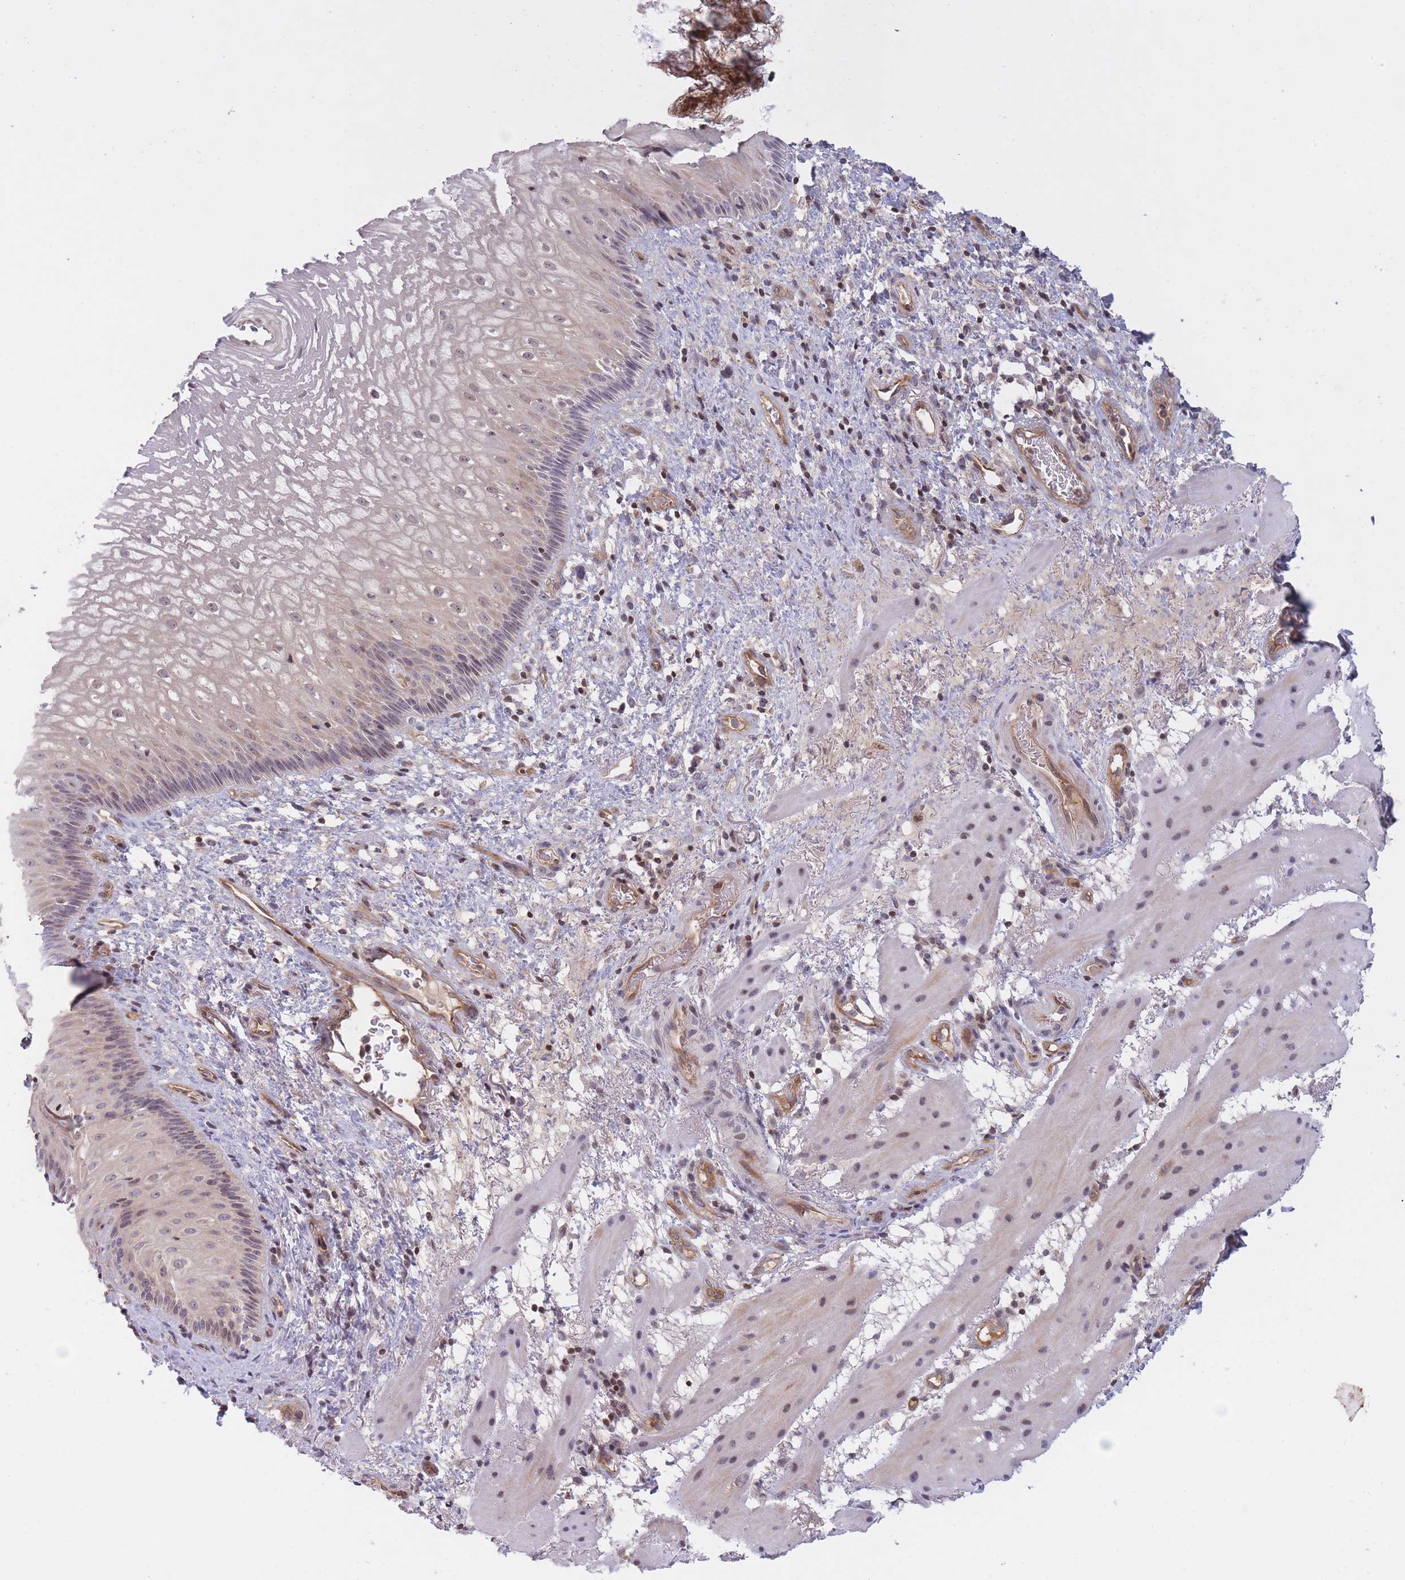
{"staining": {"intensity": "weak", "quantity": "<25%", "location": "nuclear"}, "tissue": "esophagus", "cell_type": "Squamous epithelial cells", "image_type": "normal", "snomed": [{"axis": "morphology", "description": "Normal tissue, NOS"}, {"axis": "topography", "description": "Esophagus"}], "caption": "Esophagus stained for a protein using immunohistochemistry shows no staining squamous epithelial cells.", "gene": "SLC35F5", "patient": {"sex": "female", "age": 75}}